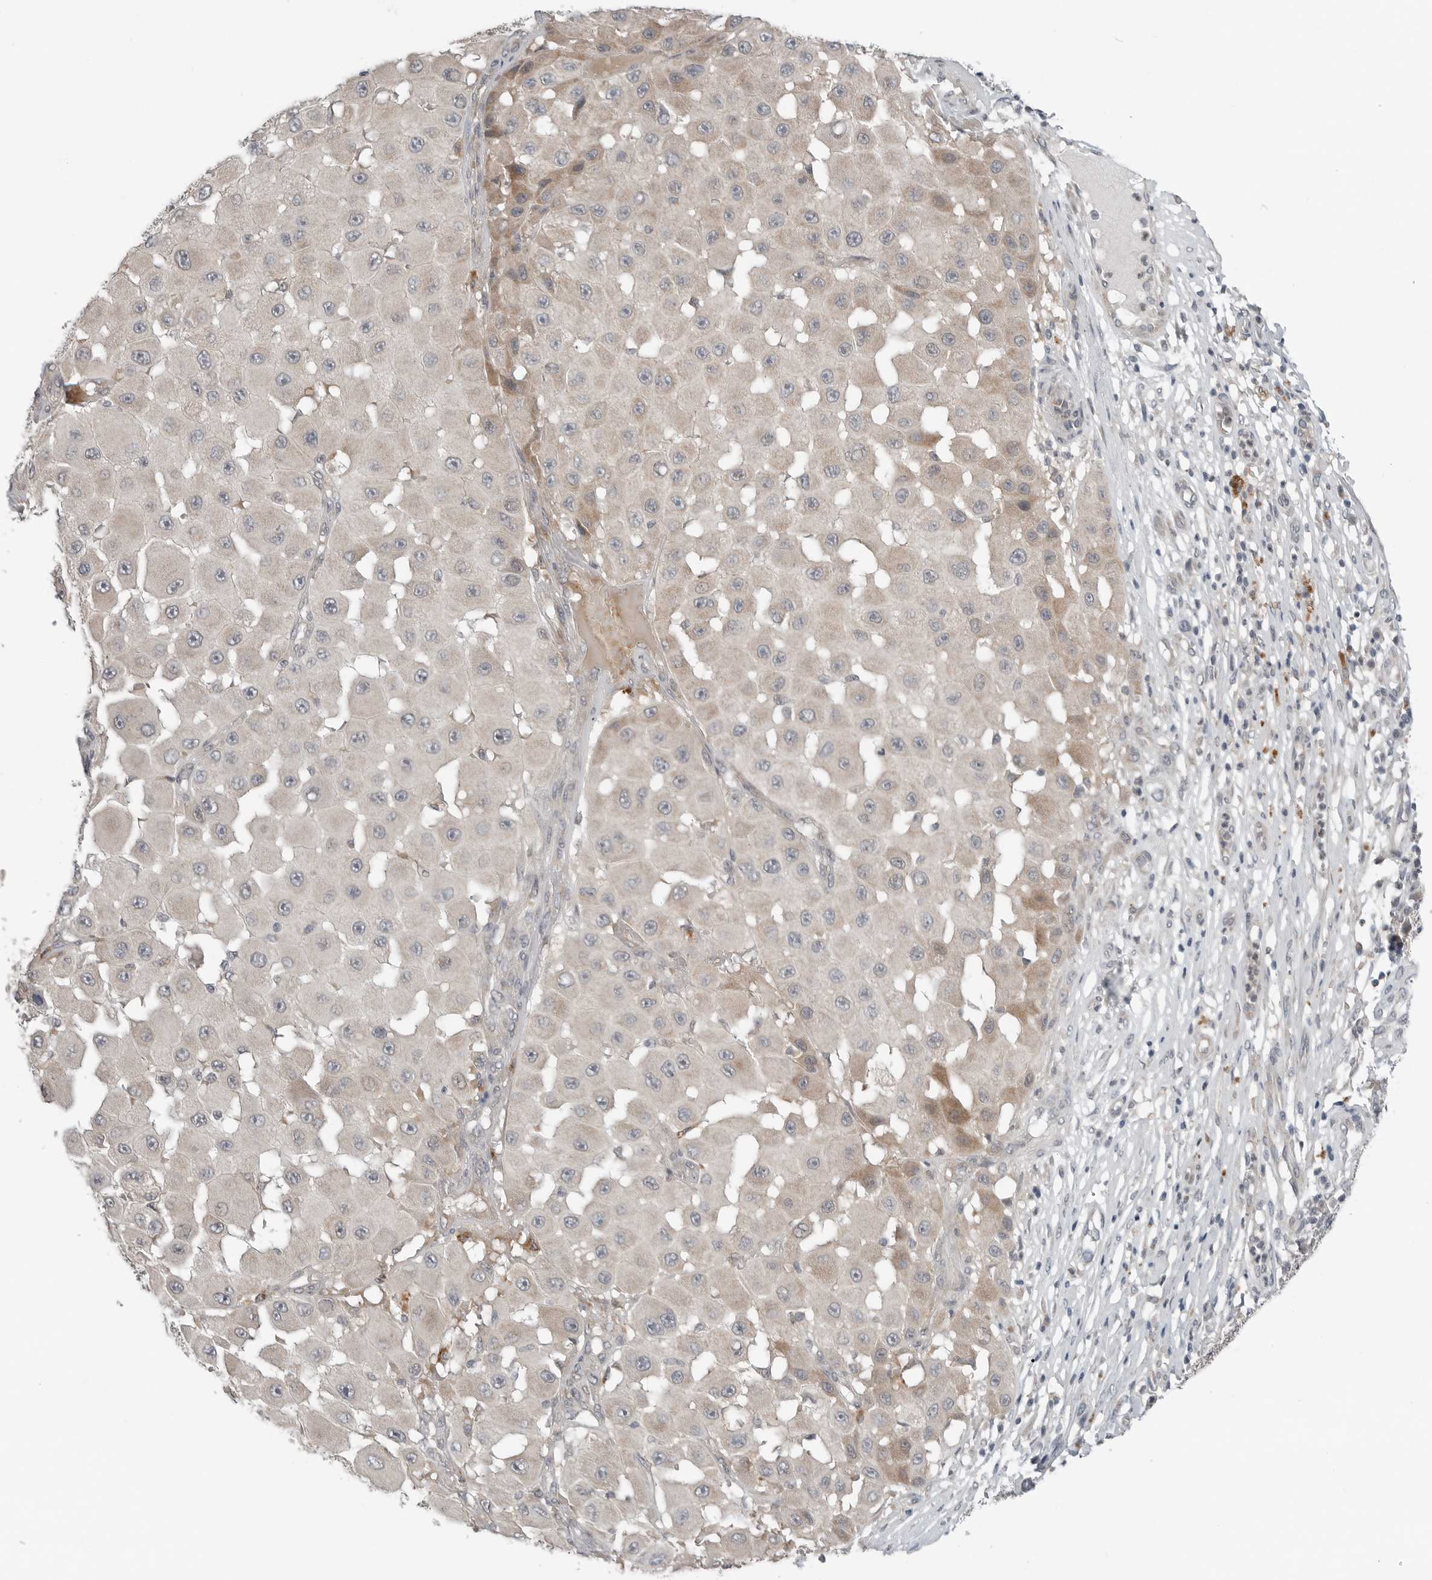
{"staining": {"intensity": "weak", "quantity": "<25%", "location": "cytoplasmic/membranous"}, "tissue": "melanoma", "cell_type": "Tumor cells", "image_type": "cancer", "snomed": [{"axis": "morphology", "description": "Malignant melanoma, NOS"}, {"axis": "topography", "description": "Skin"}], "caption": "Immunohistochemistry (IHC) of melanoma reveals no positivity in tumor cells.", "gene": "FCRLB", "patient": {"sex": "female", "age": 81}}